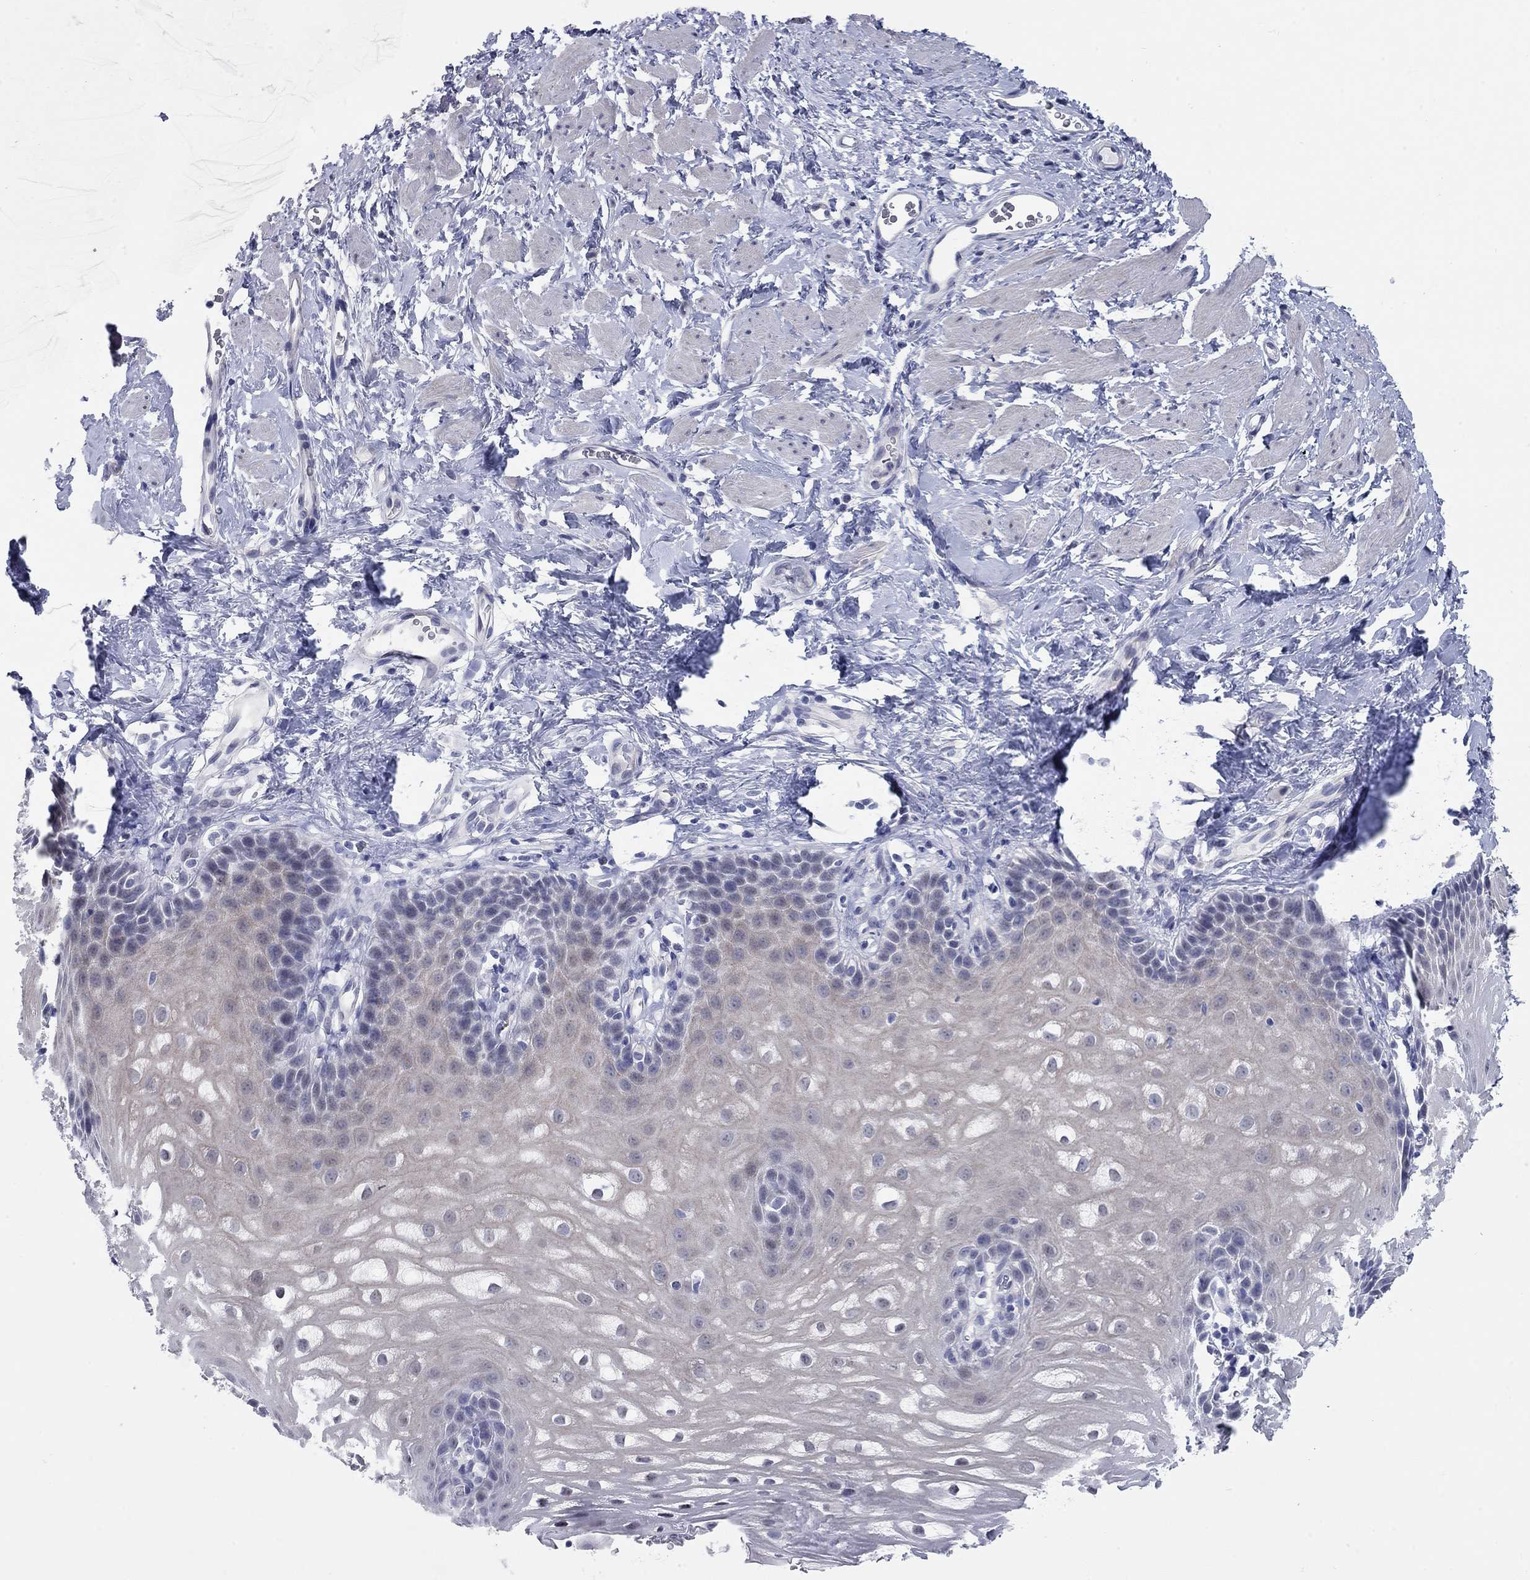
{"staining": {"intensity": "weak", "quantity": "<25%", "location": "cytoplasmic/membranous"}, "tissue": "esophagus", "cell_type": "Squamous epithelial cells", "image_type": "normal", "snomed": [{"axis": "morphology", "description": "Normal tissue, NOS"}, {"axis": "topography", "description": "Esophagus"}], "caption": "Immunohistochemistry (IHC) of unremarkable esophagus demonstrates no staining in squamous epithelial cells. Nuclei are stained in blue.", "gene": "WASF3", "patient": {"sex": "male", "age": 64}}